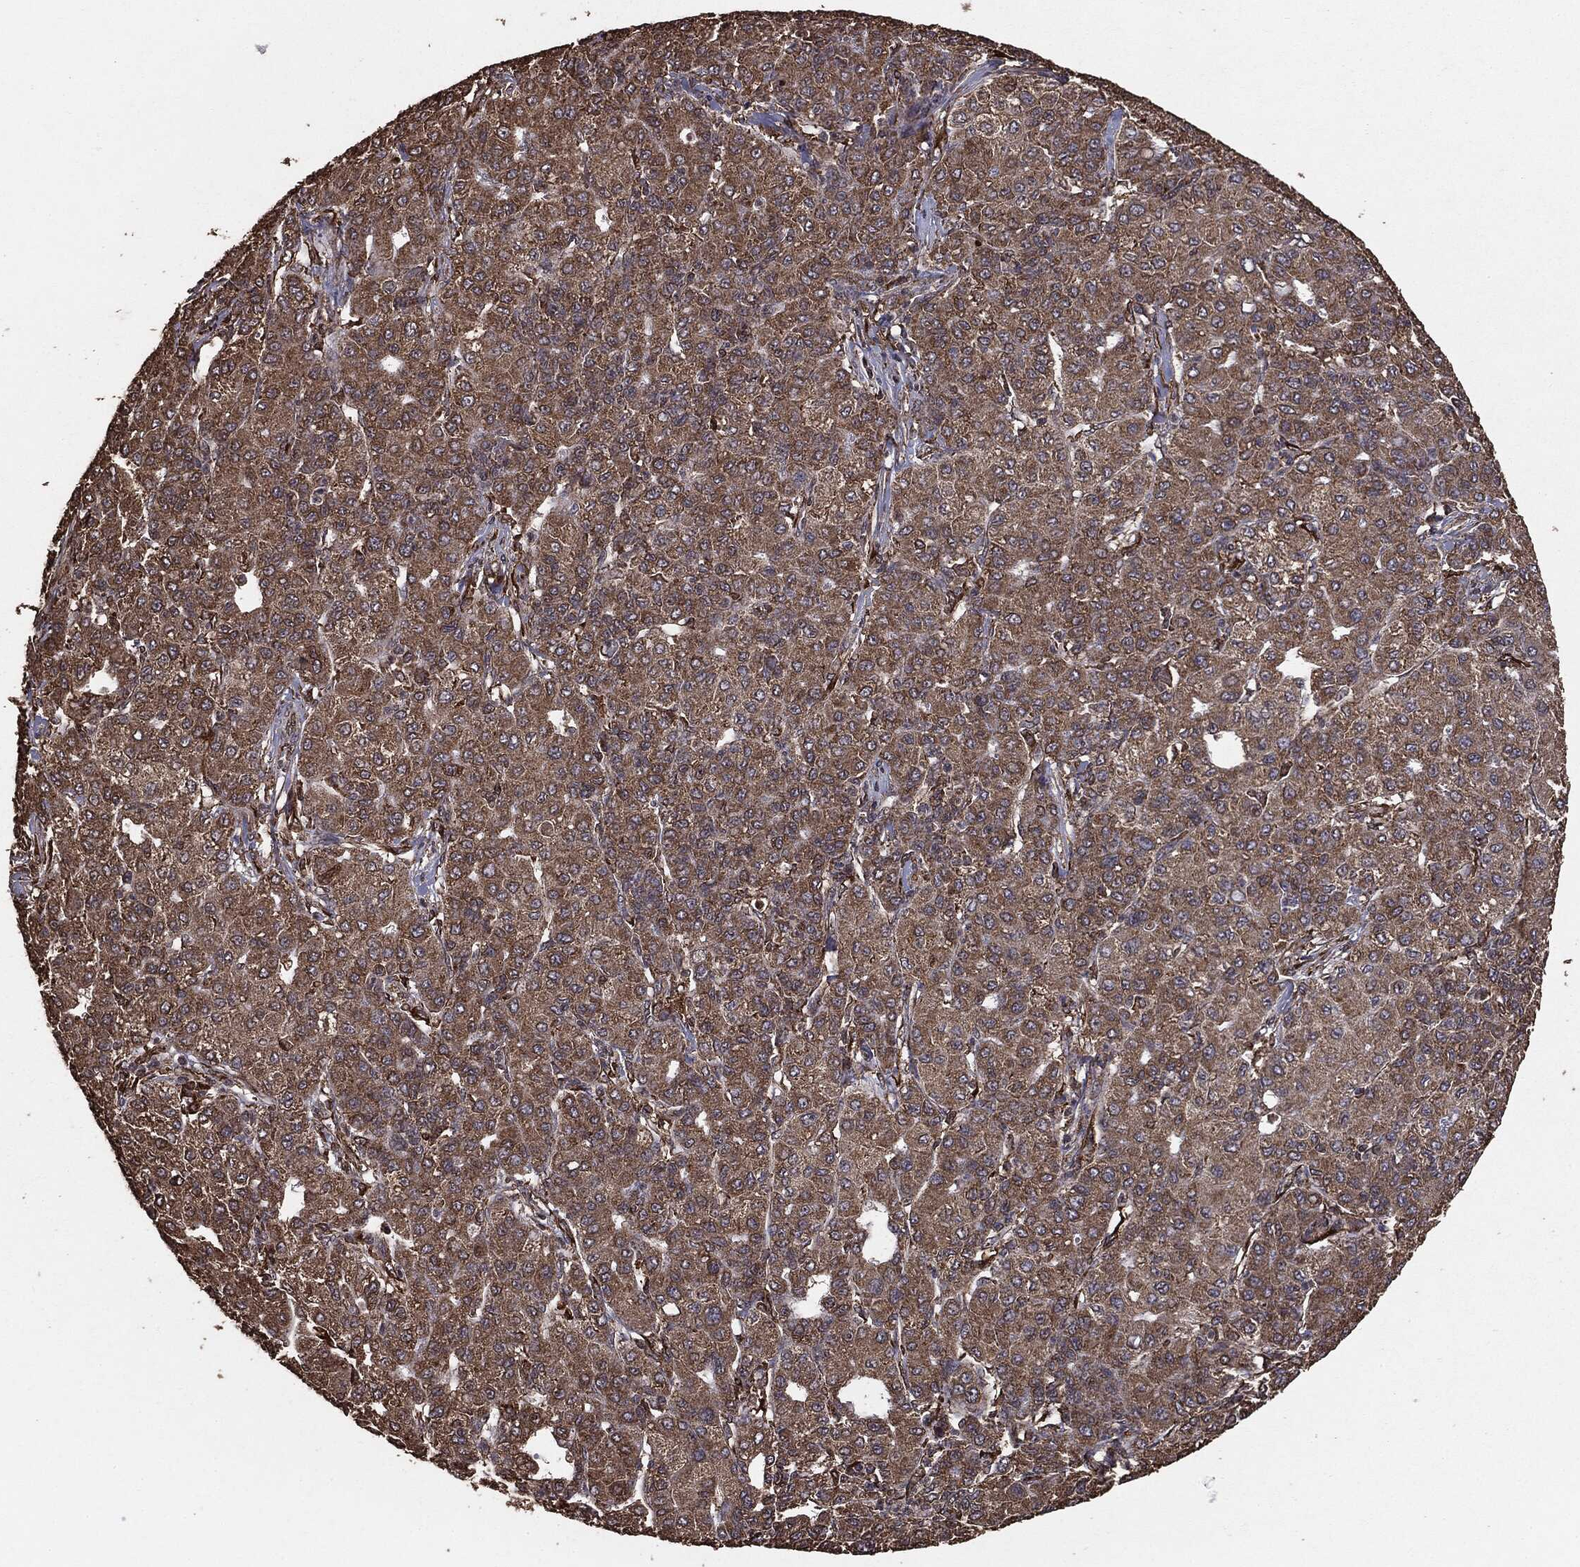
{"staining": {"intensity": "moderate", "quantity": ">75%", "location": "cytoplasmic/membranous"}, "tissue": "liver cancer", "cell_type": "Tumor cells", "image_type": "cancer", "snomed": [{"axis": "morphology", "description": "Carcinoma, Hepatocellular, NOS"}, {"axis": "topography", "description": "Liver"}], "caption": "Tumor cells reveal moderate cytoplasmic/membranous expression in about >75% of cells in liver hepatocellular carcinoma.", "gene": "MTOR", "patient": {"sex": "male", "age": 65}}